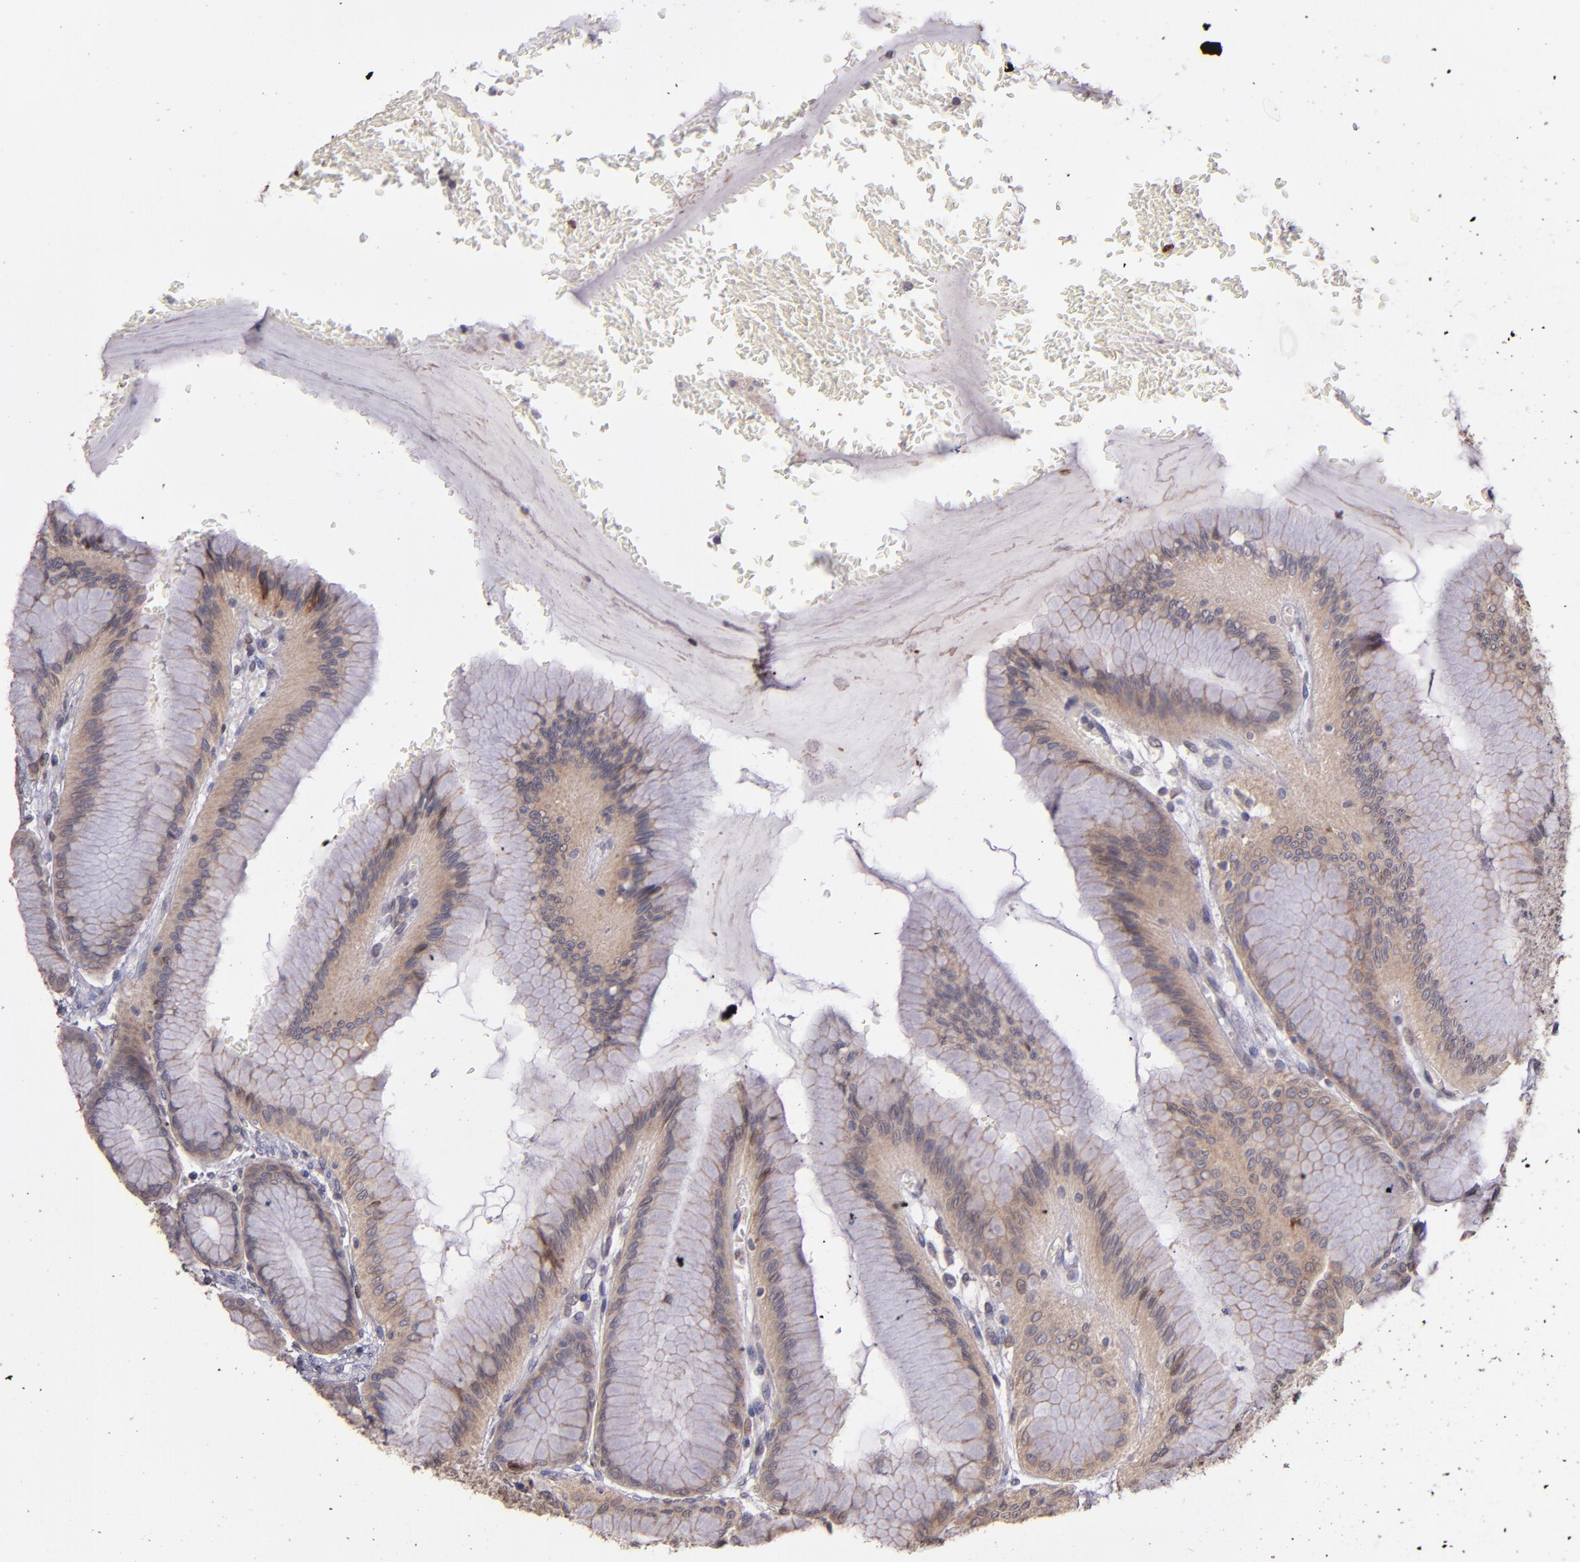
{"staining": {"intensity": "weak", "quantity": ">75%", "location": "cytoplasmic/membranous"}, "tissue": "stomach", "cell_type": "Glandular cells", "image_type": "normal", "snomed": [{"axis": "morphology", "description": "Normal tissue, NOS"}, {"axis": "morphology", "description": "Adenocarcinoma, NOS"}, {"axis": "topography", "description": "Stomach"}, {"axis": "topography", "description": "Stomach, lower"}], "caption": "A high-resolution photomicrograph shows immunohistochemistry (IHC) staining of unremarkable stomach, which exhibits weak cytoplasmic/membranous expression in about >75% of glandular cells.", "gene": "NUP62CL", "patient": {"sex": "female", "age": 65}}